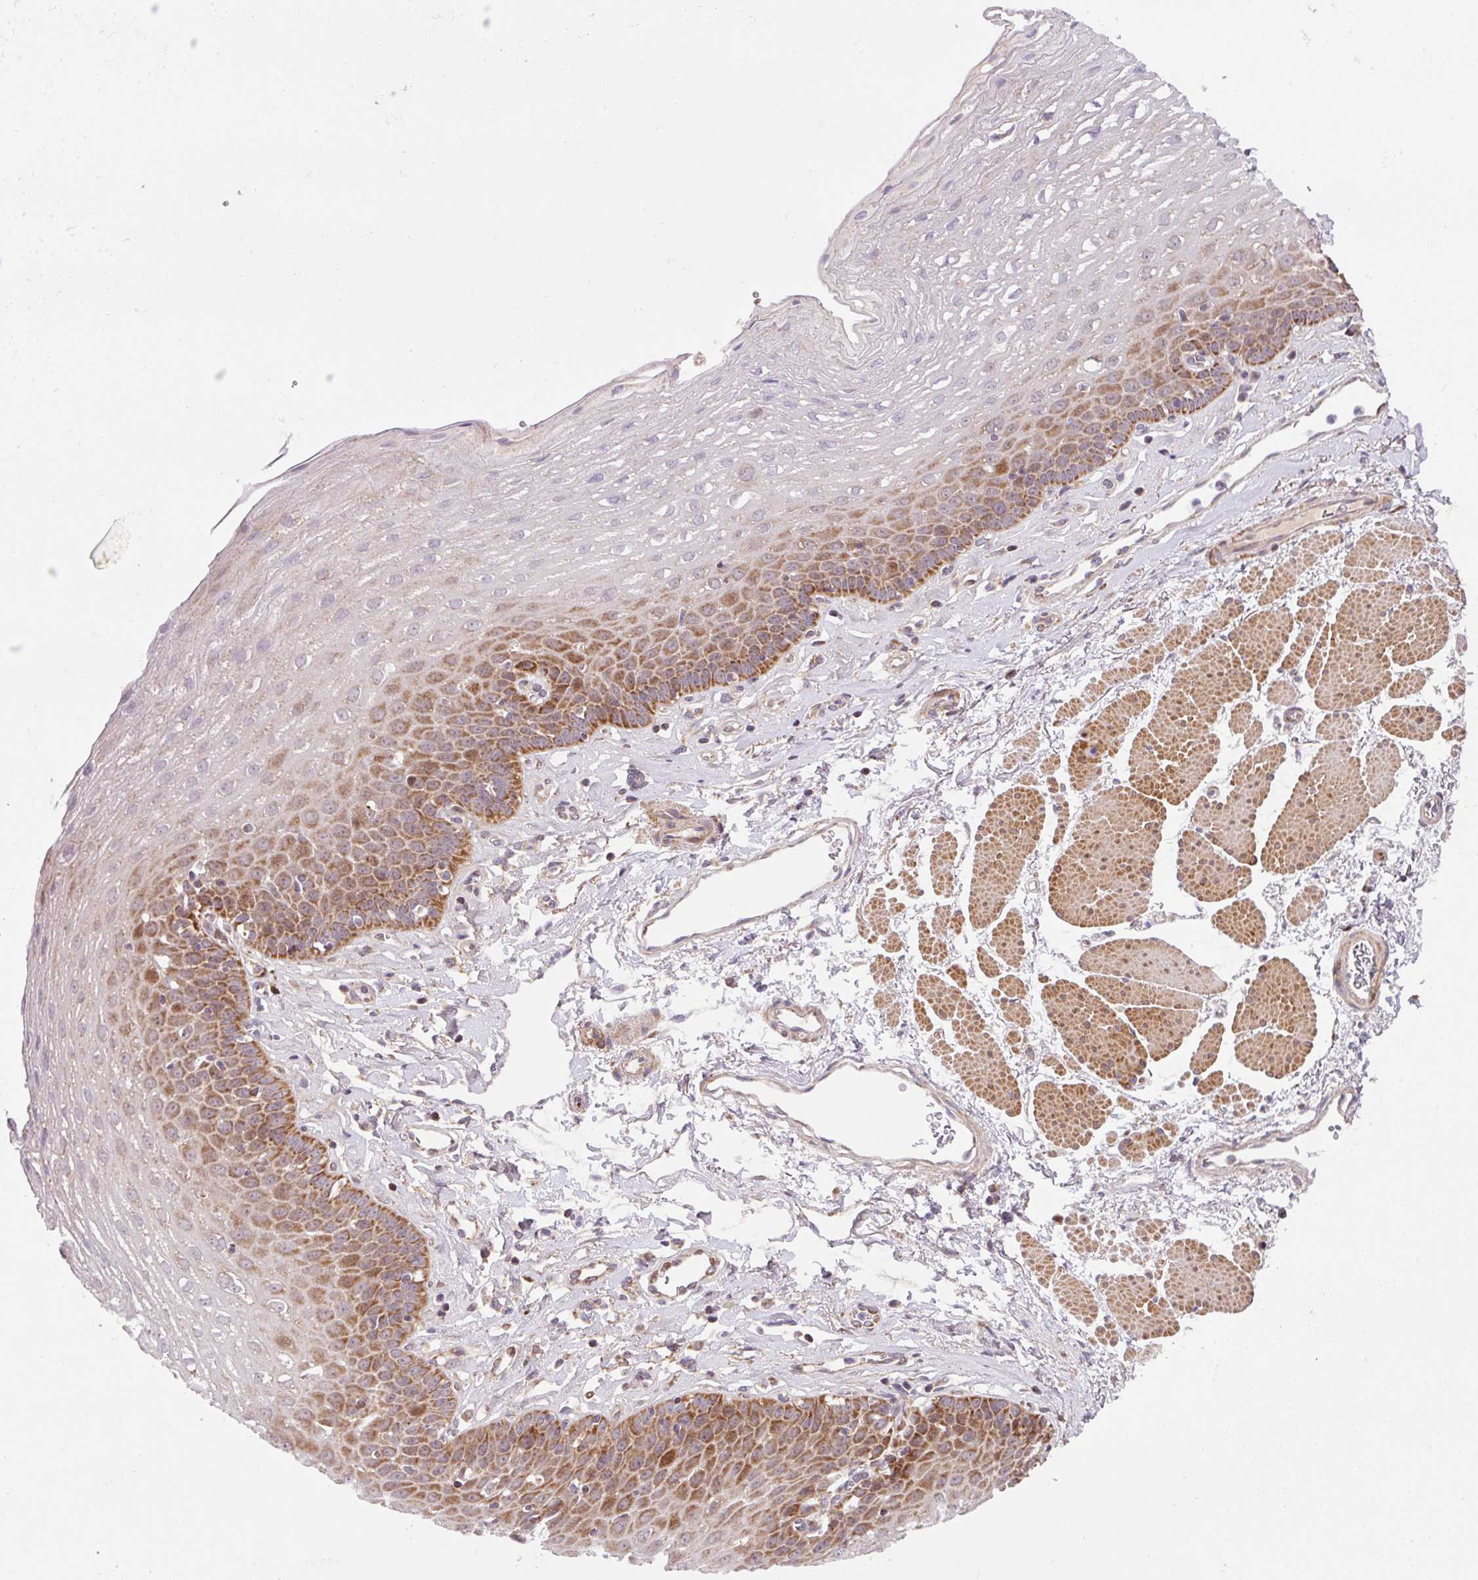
{"staining": {"intensity": "moderate", "quantity": "25%-75%", "location": "cytoplasmic/membranous"}, "tissue": "esophagus", "cell_type": "Squamous epithelial cells", "image_type": "normal", "snomed": [{"axis": "morphology", "description": "Normal tissue, NOS"}, {"axis": "topography", "description": "Esophagus"}], "caption": "Protein positivity by immunohistochemistry demonstrates moderate cytoplasmic/membranous positivity in about 25%-75% of squamous epithelial cells in benign esophagus.", "gene": "ENSG00000269547", "patient": {"sex": "female", "age": 81}}